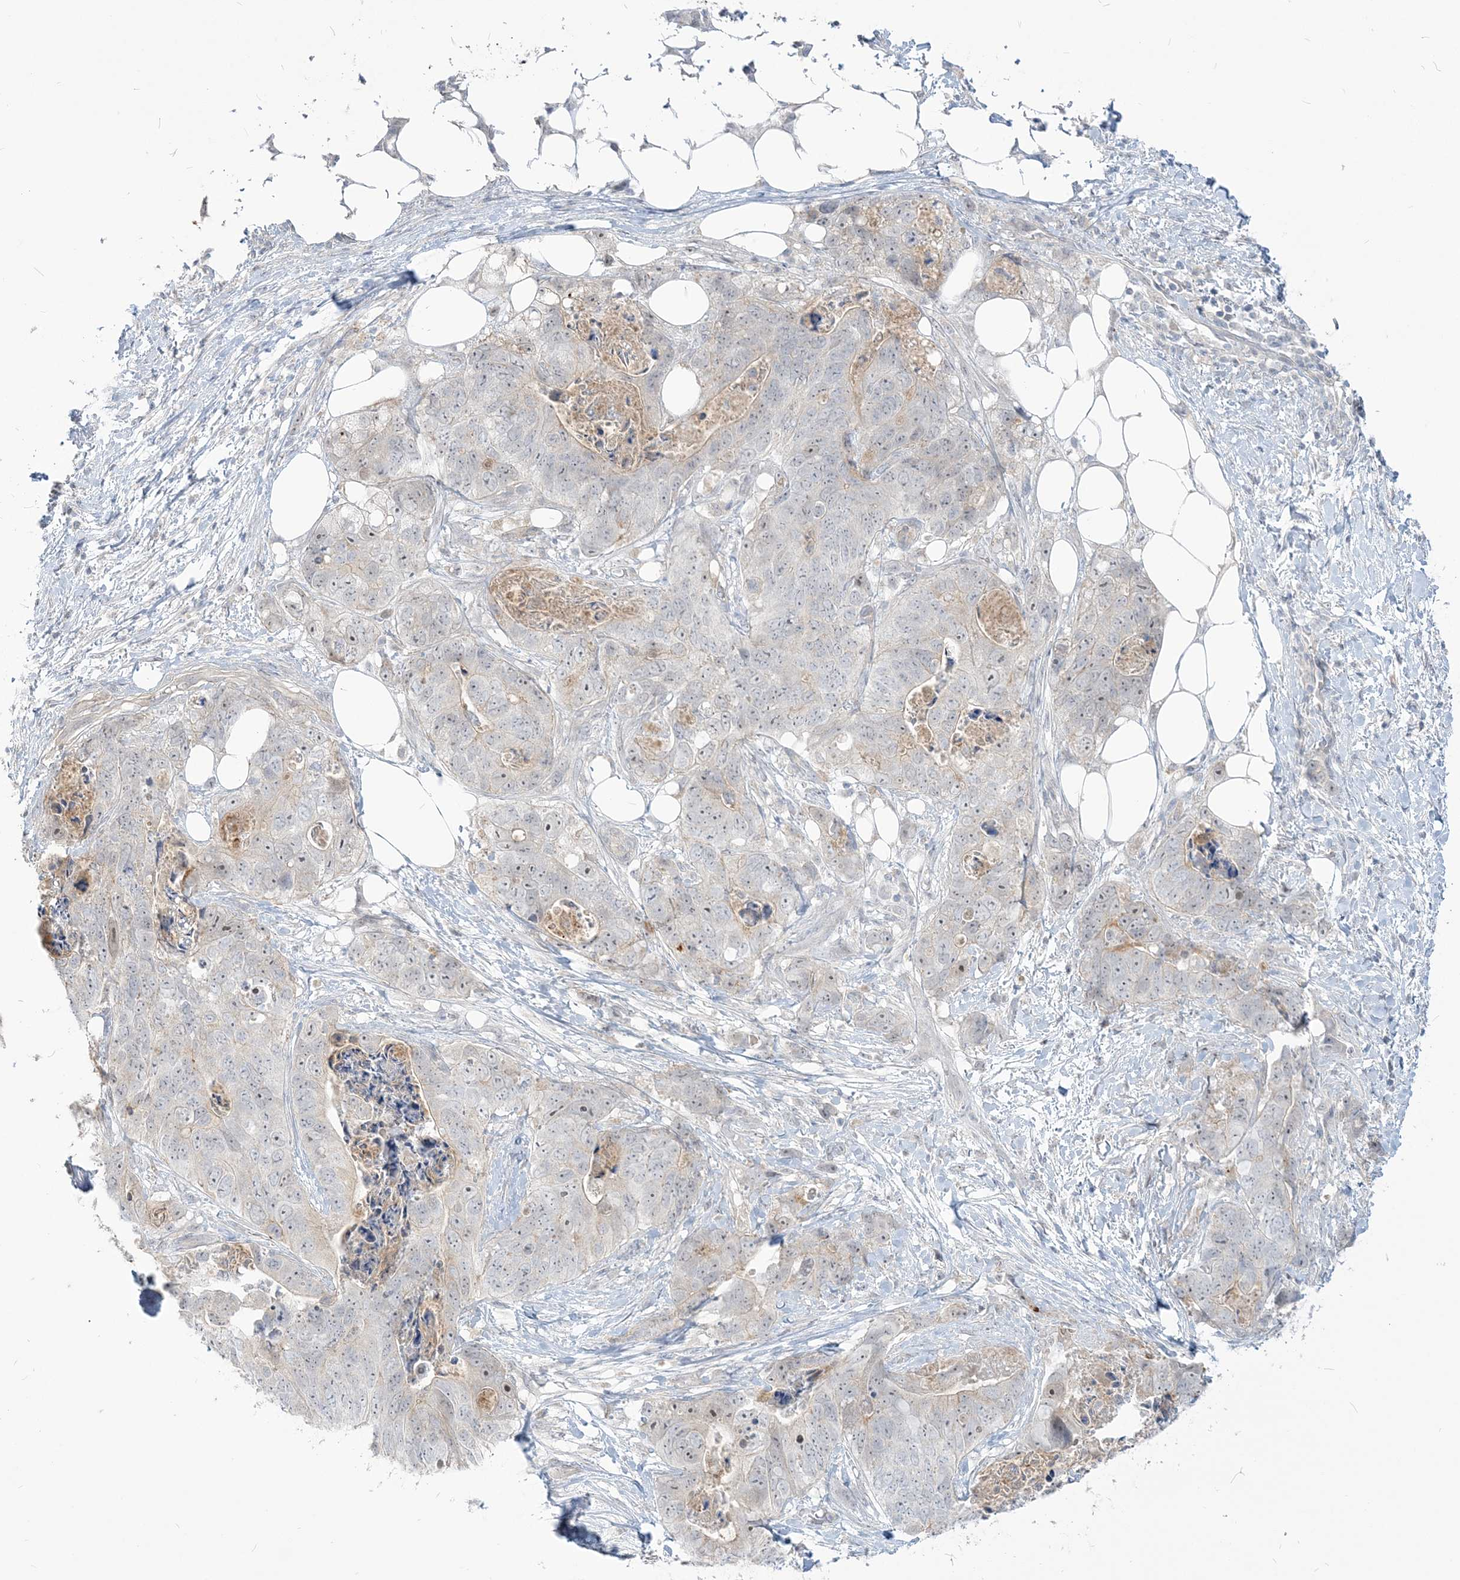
{"staining": {"intensity": "weak", "quantity": "<25%", "location": "nuclear"}, "tissue": "stomach cancer", "cell_type": "Tumor cells", "image_type": "cancer", "snomed": [{"axis": "morphology", "description": "Adenocarcinoma, NOS"}, {"axis": "topography", "description": "Stomach"}], "caption": "The histopathology image shows no staining of tumor cells in adenocarcinoma (stomach). (IHC, brightfield microscopy, high magnification).", "gene": "SDAD1", "patient": {"sex": "female", "age": 89}}